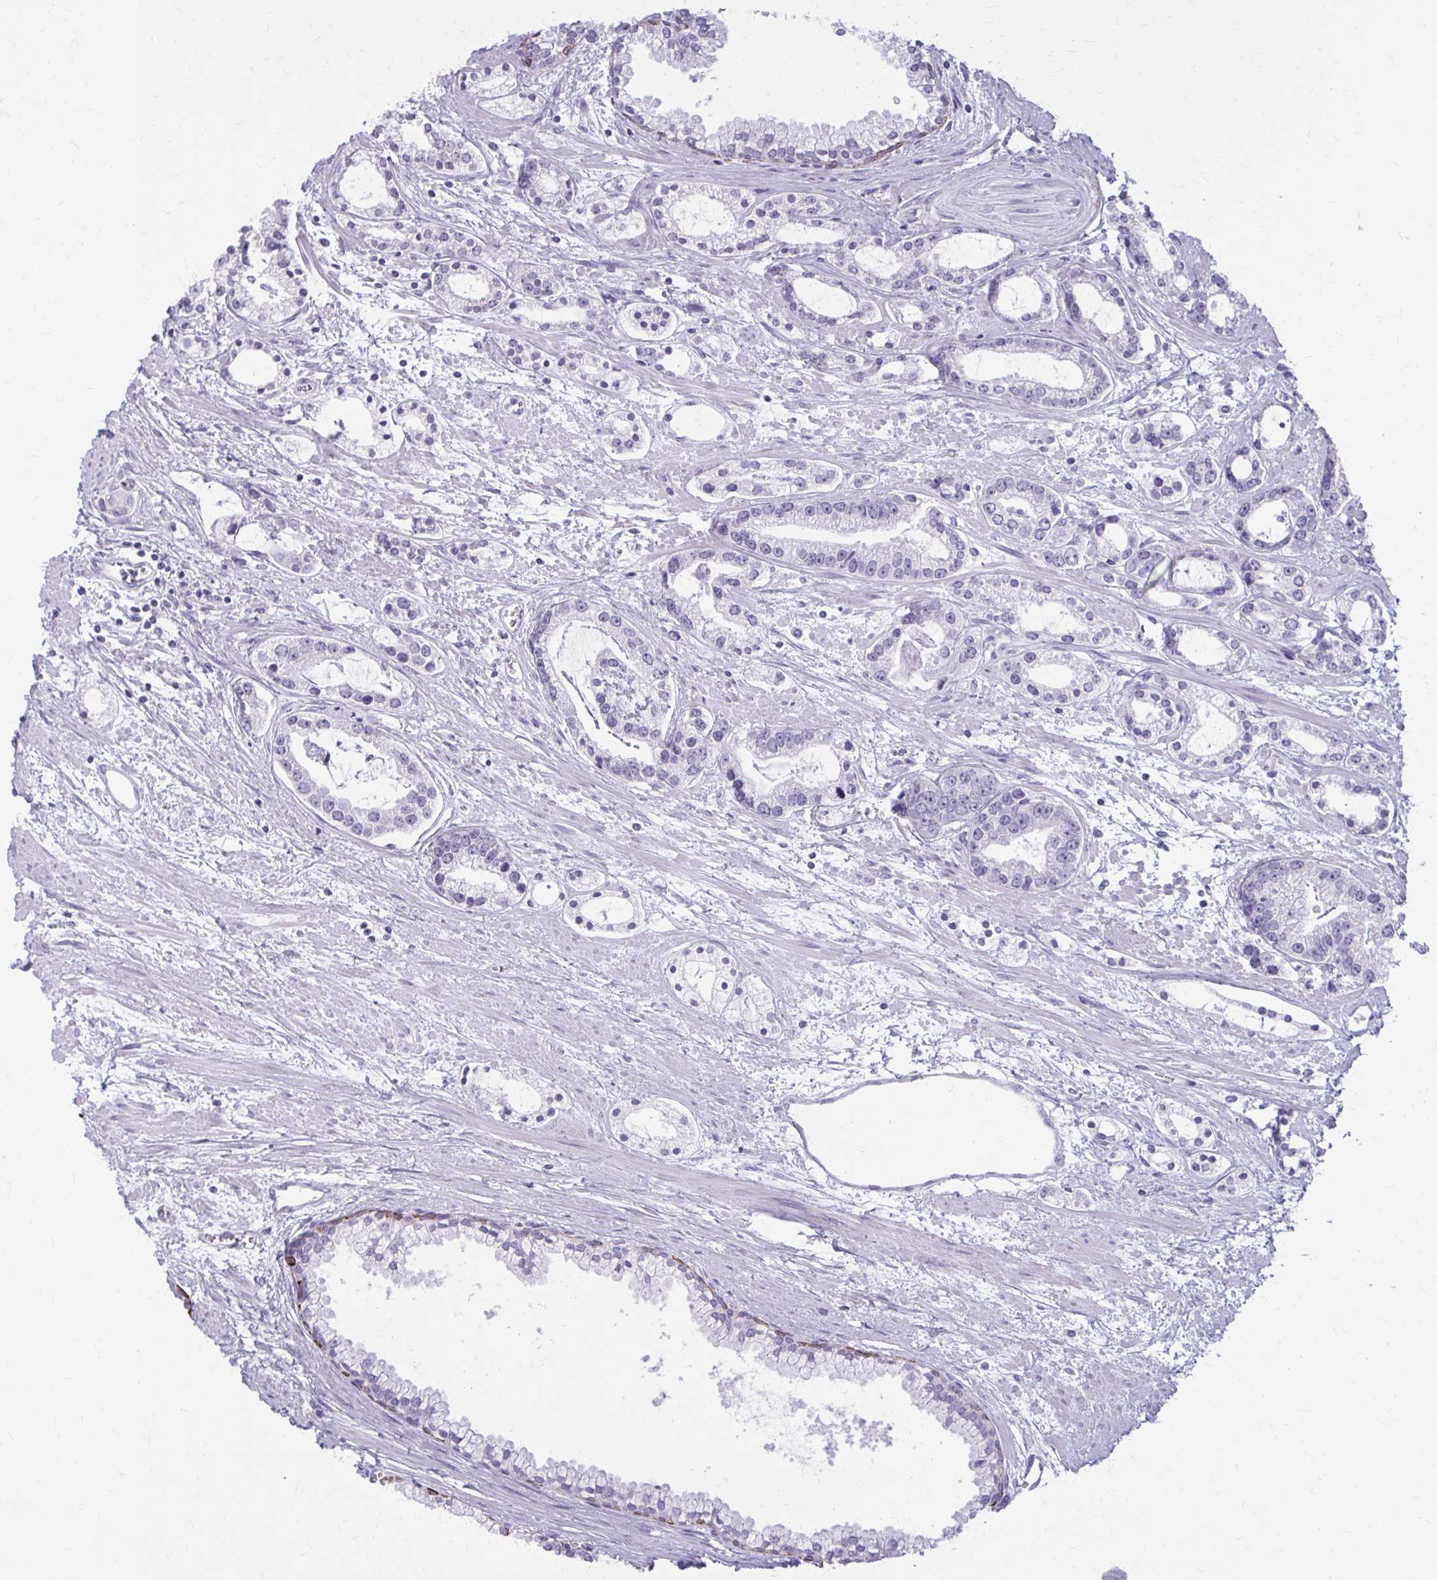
{"staining": {"intensity": "negative", "quantity": "none", "location": "none"}, "tissue": "prostate cancer", "cell_type": "Tumor cells", "image_type": "cancer", "snomed": [{"axis": "morphology", "description": "Adenocarcinoma, Medium grade"}, {"axis": "topography", "description": "Prostate"}], "caption": "Tumor cells show no significant protein staining in prostate cancer.", "gene": "KRT5", "patient": {"sex": "male", "age": 57}}